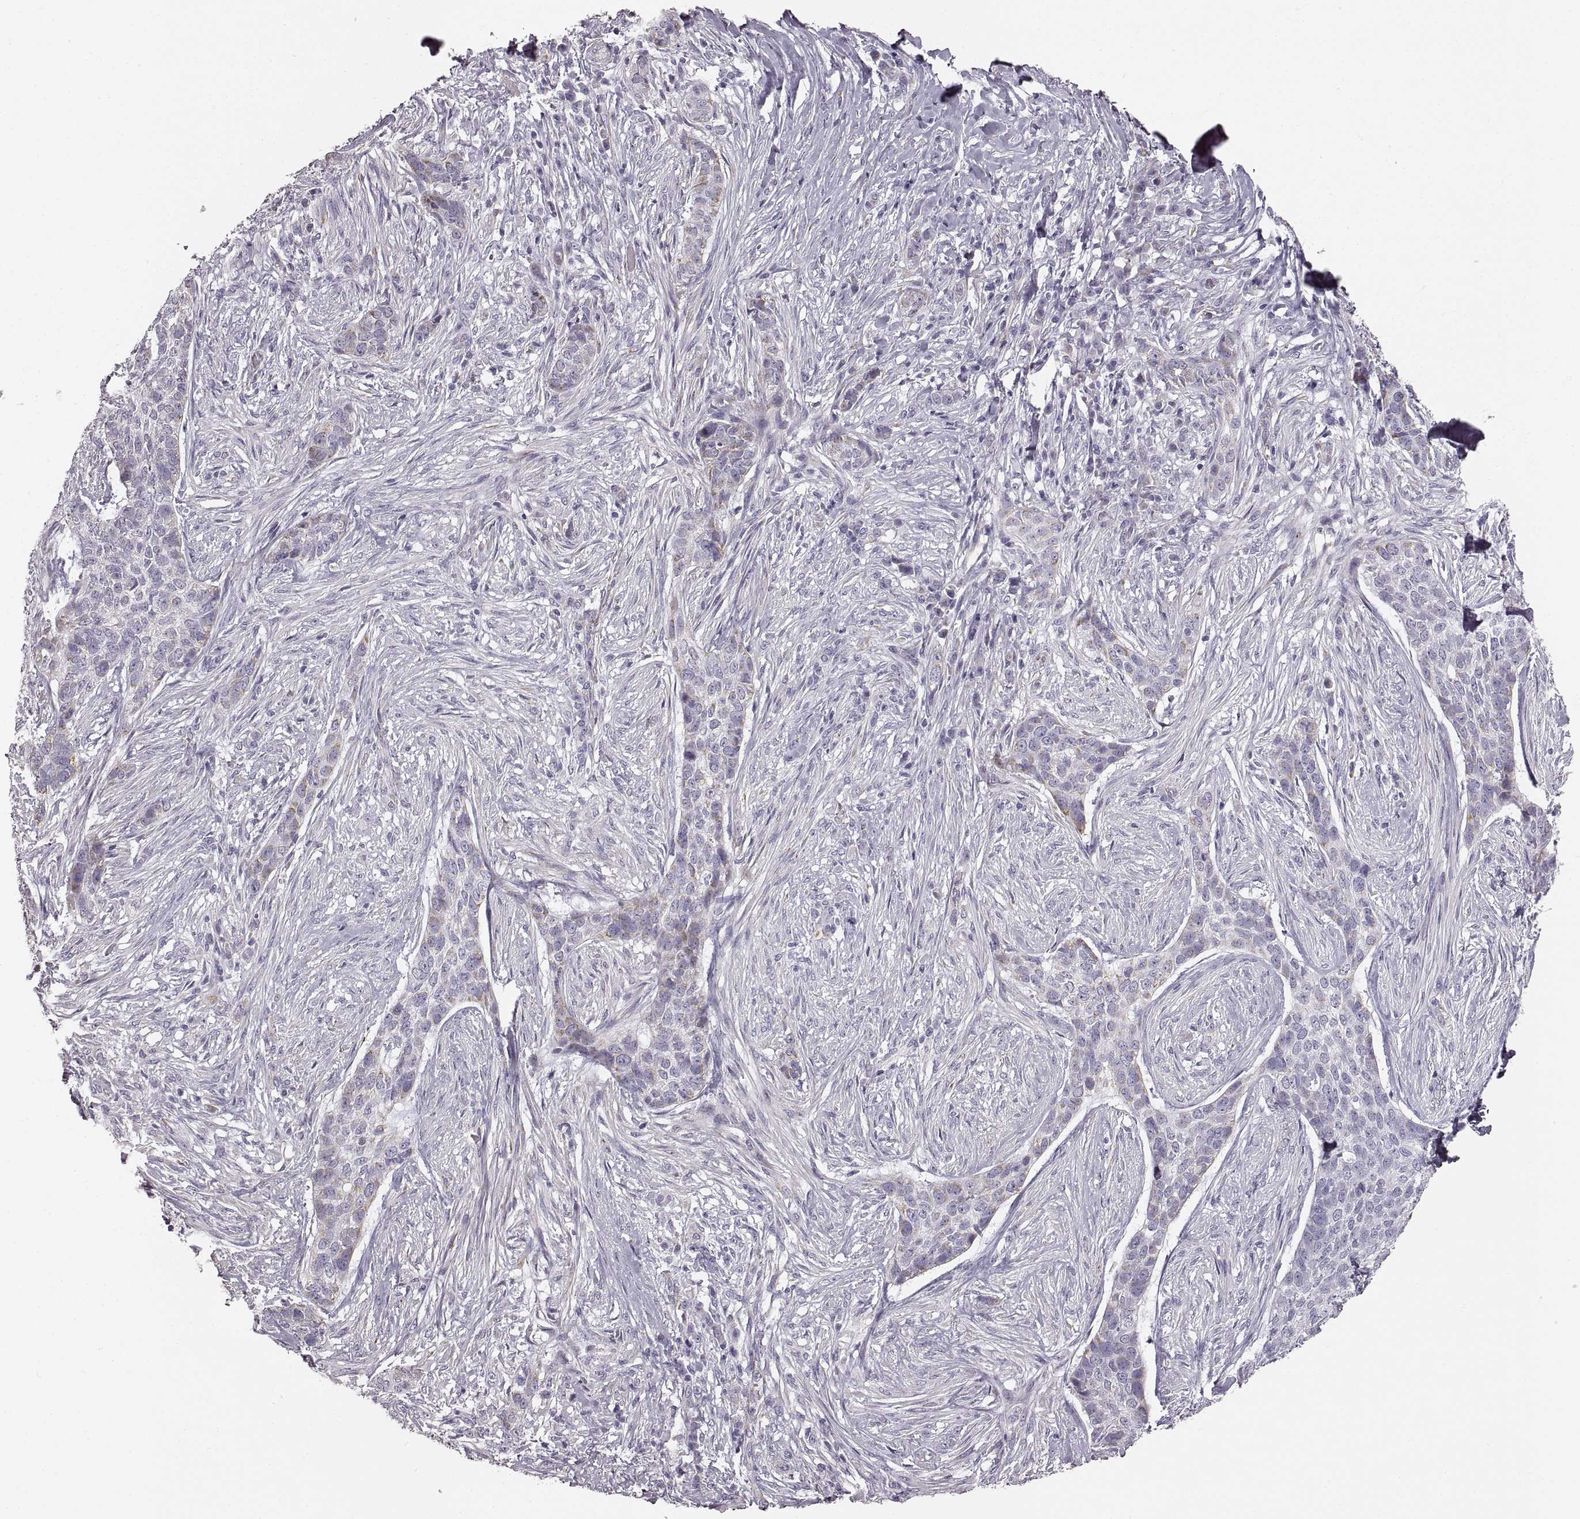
{"staining": {"intensity": "negative", "quantity": "none", "location": "none"}, "tissue": "skin cancer", "cell_type": "Tumor cells", "image_type": "cancer", "snomed": [{"axis": "morphology", "description": "Basal cell carcinoma"}, {"axis": "topography", "description": "Skin"}], "caption": "This is an IHC photomicrograph of skin basal cell carcinoma. There is no staining in tumor cells.", "gene": "RDH13", "patient": {"sex": "female", "age": 69}}